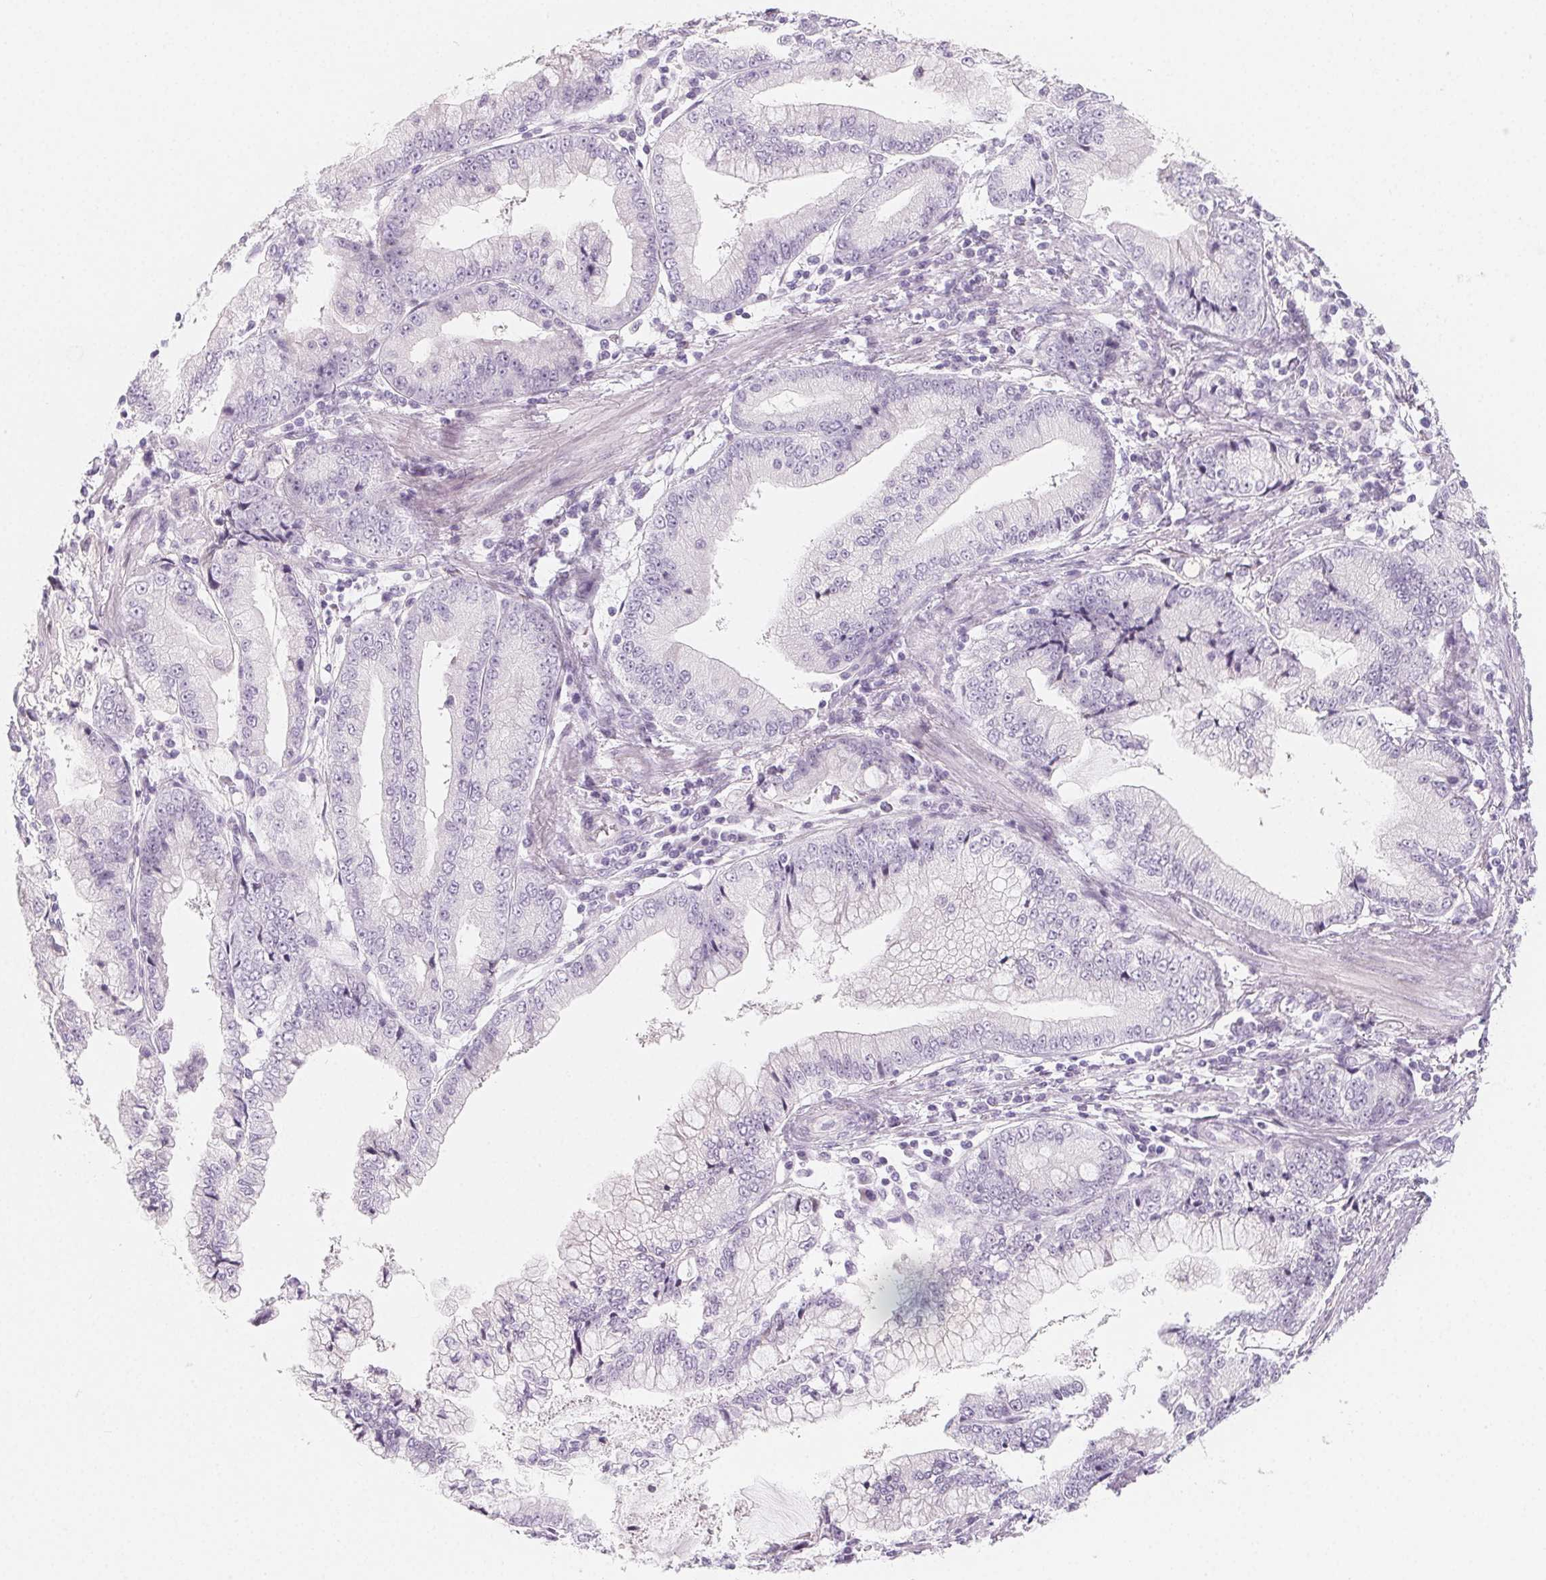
{"staining": {"intensity": "negative", "quantity": "none", "location": "none"}, "tissue": "stomach cancer", "cell_type": "Tumor cells", "image_type": "cancer", "snomed": [{"axis": "morphology", "description": "Adenocarcinoma, NOS"}, {"axis": "topography", "description": "Stomach, upper"}], "caption": "Adenocarcinoma (stomach) was stained to show a protein in brown. There is no significant expression in tumor cells. (DAB immunohistochemistry (IHC) visualized using brightfield microscopy, high magnification).", "gene": "SH3GL2", "patient": {"sex": "female", "age": 74}}